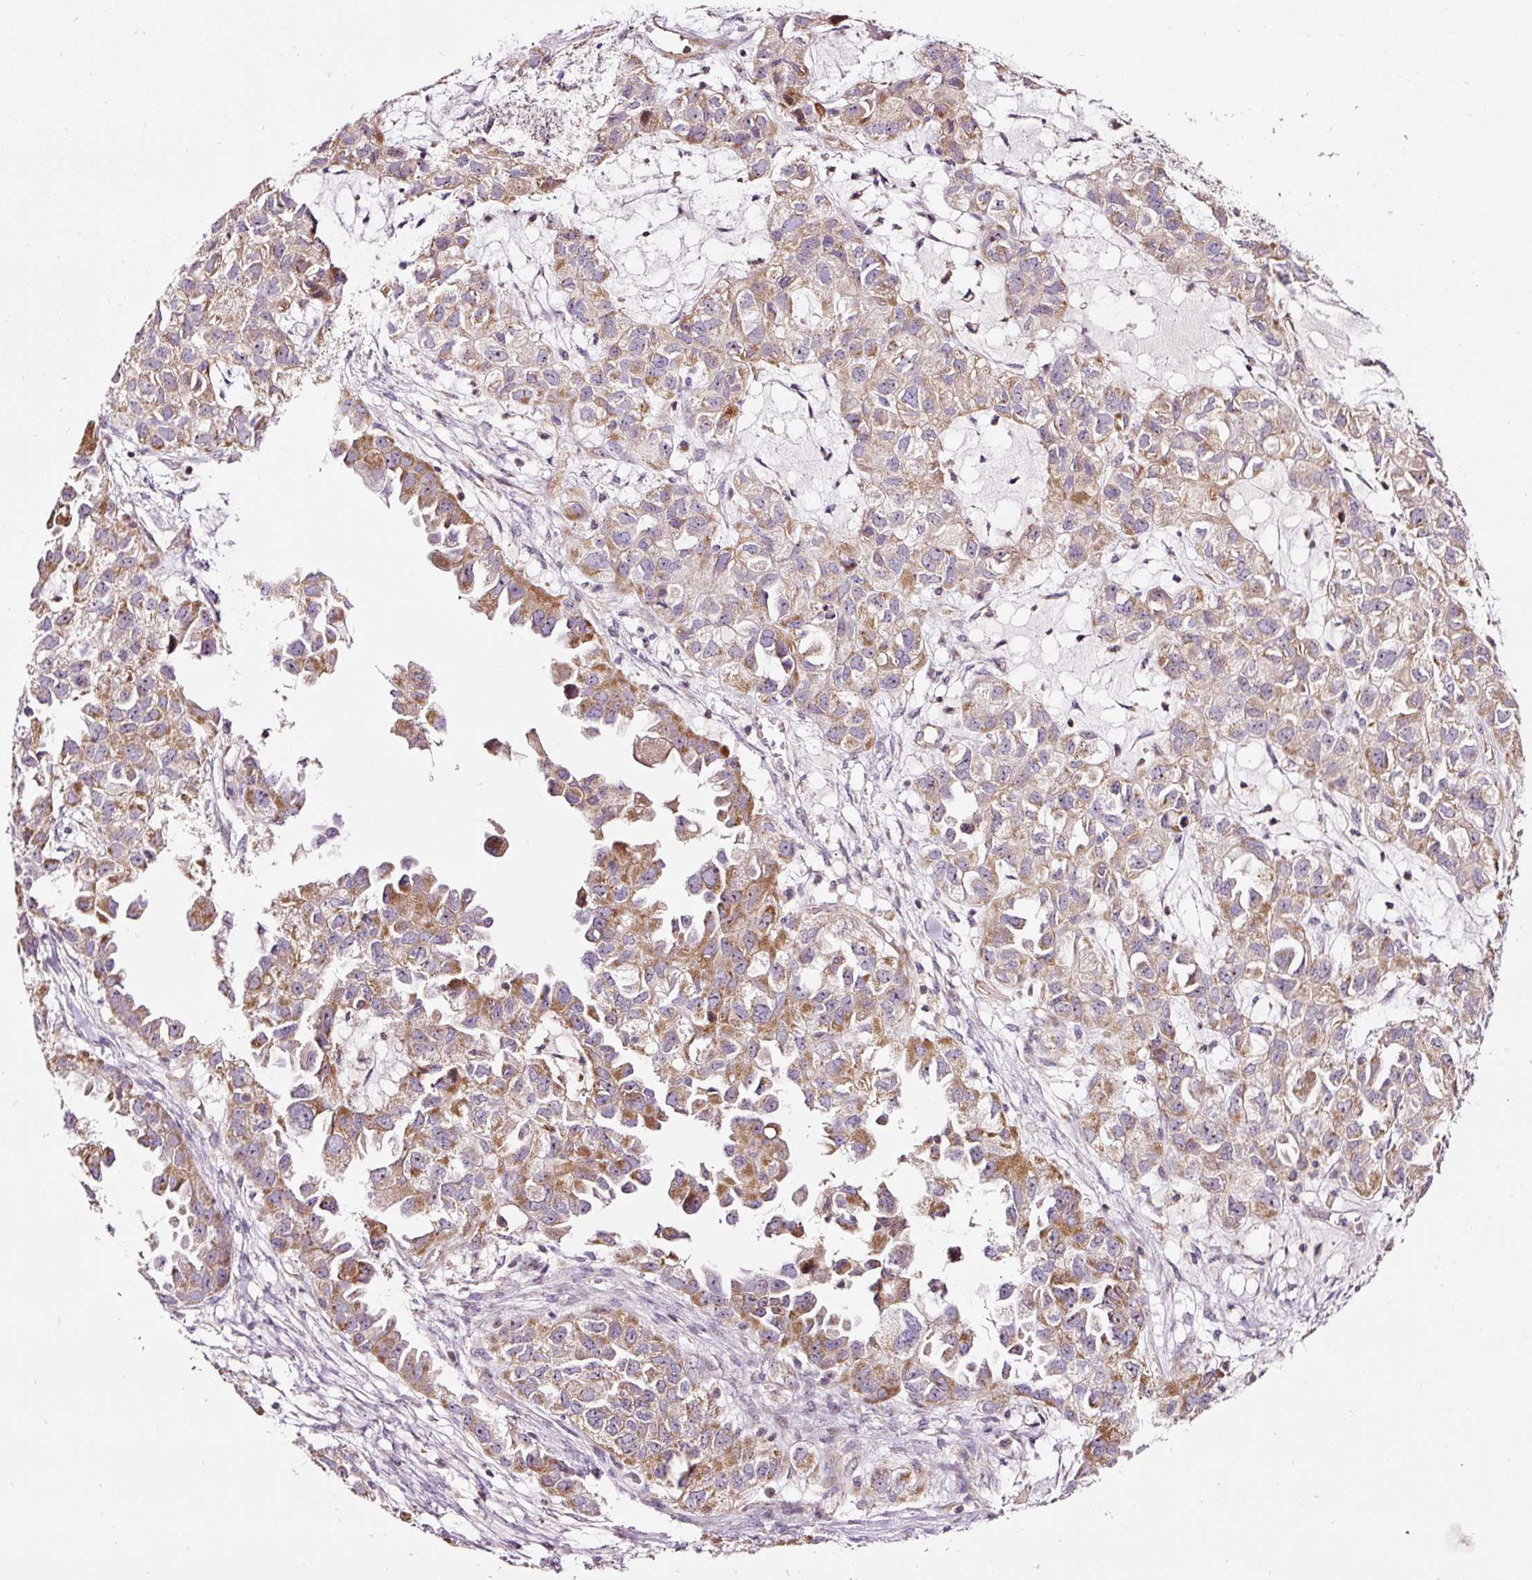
{"staining": {"intensity": "moderate", "quantity": ">75%", "location": "cytoplasmic/membranous"}, "tissue": "ovarian cancer", "cell_type": "Tumor cells", "image_type": "cancer", "snomed": [{"axis": "morphology", "description": "Cystadenocarcinoma, serous, NOS"}, {"axis": "topography", "description": "Ovary"}], "caption": "Protein expression analysis of human serous cystadenocarcinoma (ovarian) reveals moderate cytoplasmic/membranous expression in approximately >75% of tumor cells. Using DAB (3,3'-diaminobenzidine) (brown) and hematoxylin (blue) stains, captured at high magnification using brightfield microscopy.", "gene": "BOLA3", "patient": {"sex": "female", "age": 84}}